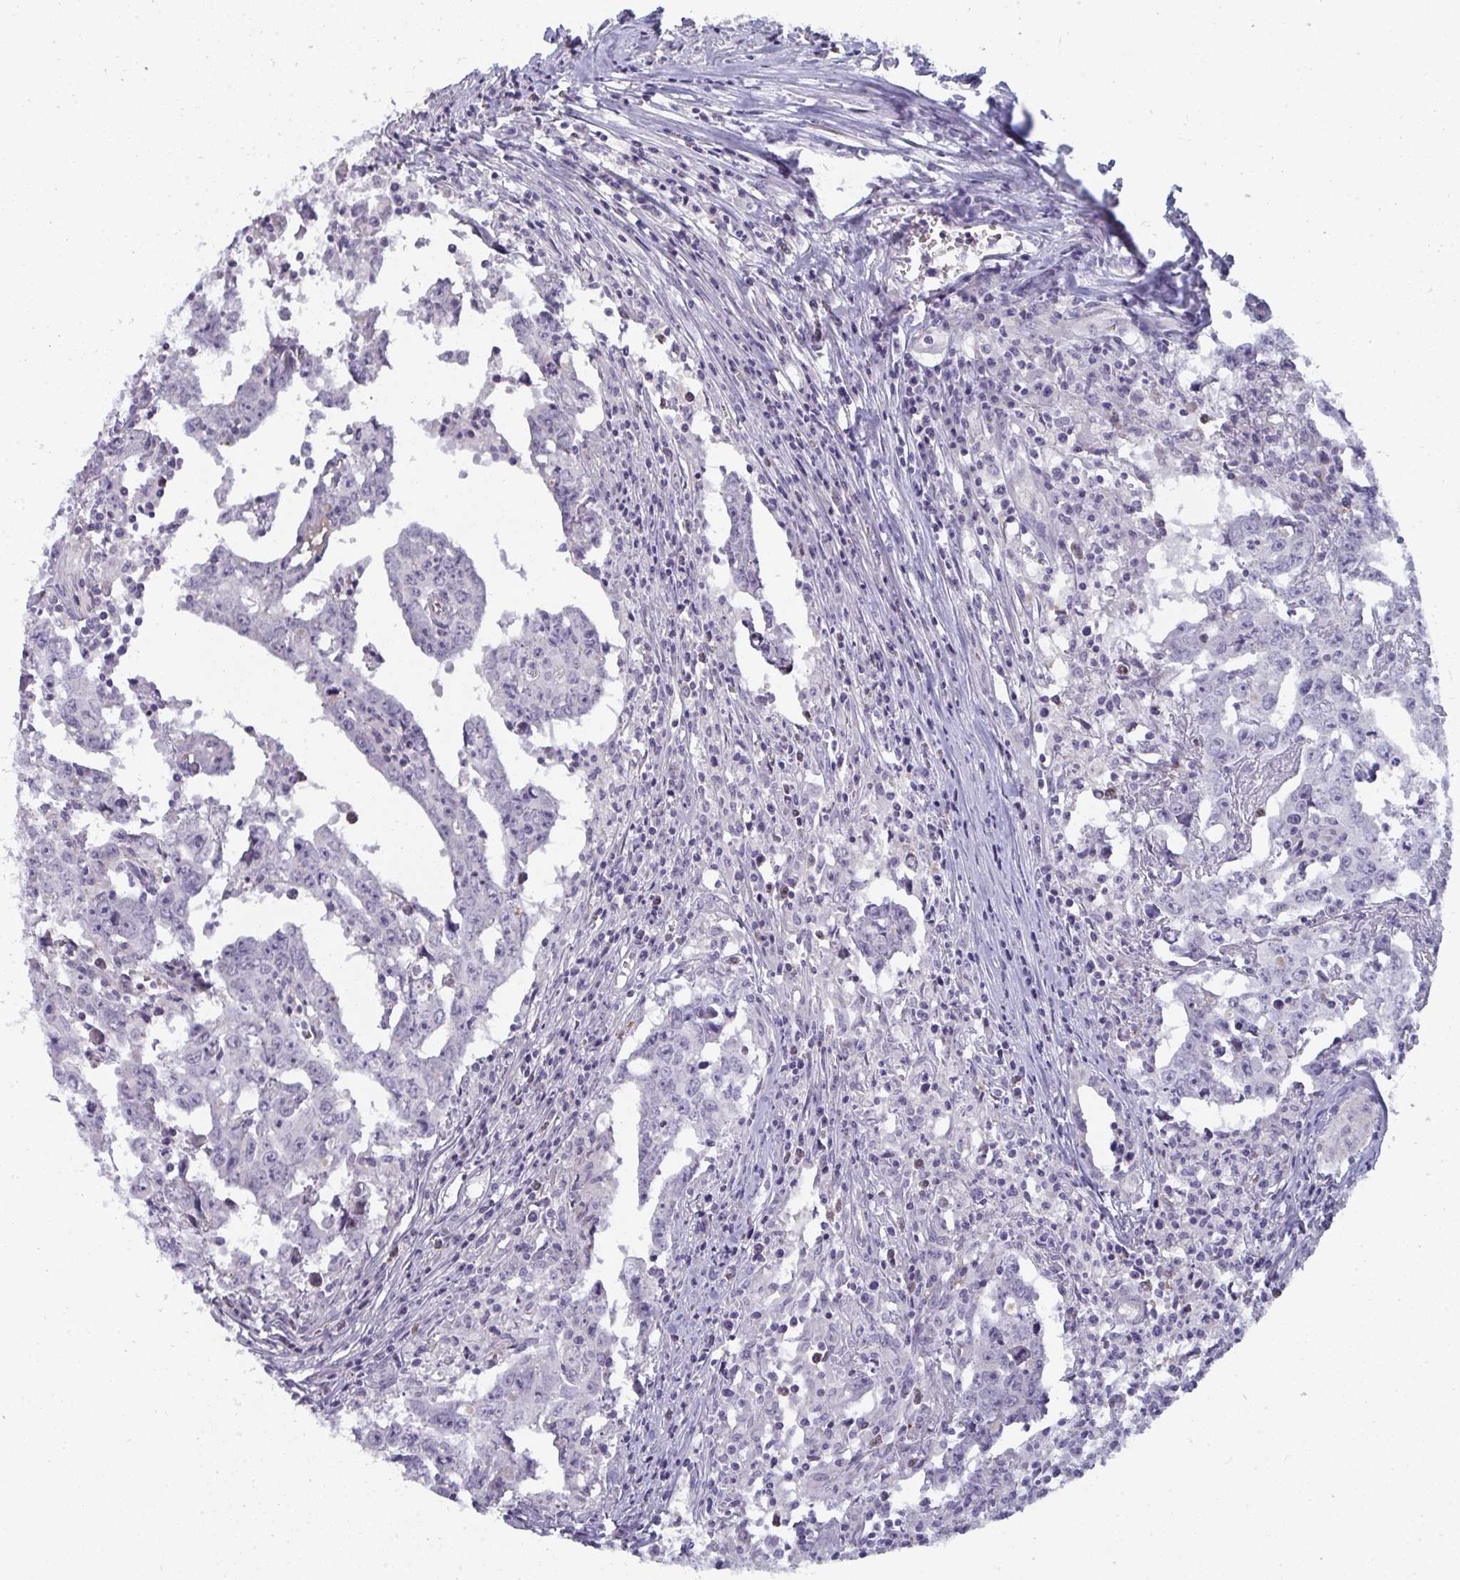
{"staining": {"intensity": "negative", "quantity": "none", "location": "none"}, "tissue": "testis cancer", "cell_type": "Tumor cells", "image_type": "cancer", "snomed": [{"axis": "morphology", "description": "Carcinoma, Embryonal, NOS"}, {"axis": "topography", "description": "Testis"}], "caption": "Micrograph shows no protein staining in tumor cells of testis cancer tissue.", "gene": "SHB", "patient": {"sex": "male", "age": 22}}